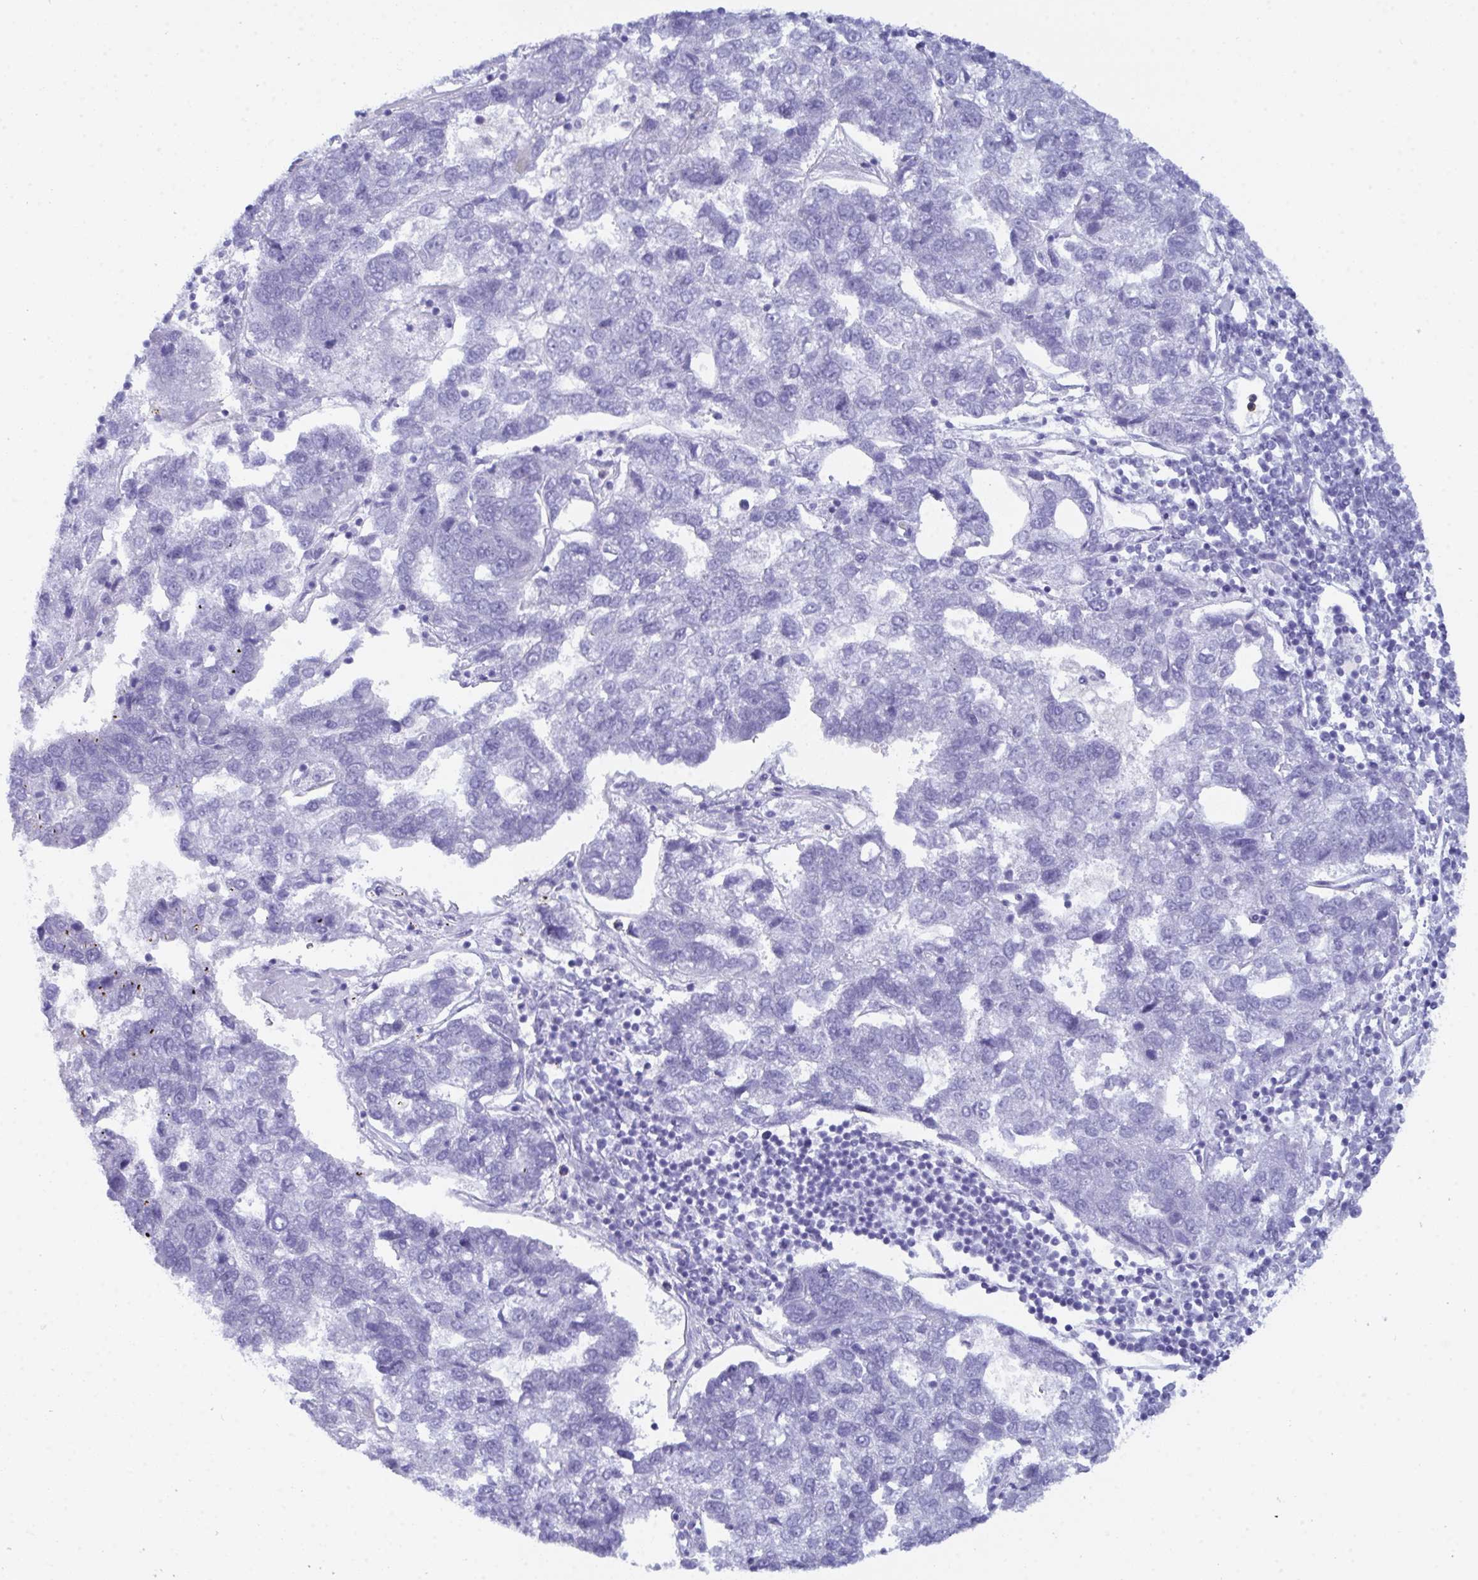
{"staining": {"intensity": "negative", "quantity": "none", "location": "none"}, "tissue": "pancreatic cancer", "cell_type": "Tumor cells", "image_type": "cancer", "snomed": [{"axis": "morphology", "description": "Adenocarcinoma, NOS"}, {"axis": "topography", "description": "Pancreas"}], "caption": "Immunohistochemistry (IHC) micrograph of adenocarcinoma (pancreatic) stained for a protein (brown), which displays no staining in tumor cells.", "gene": "CEP170B", "patient": {"sex": "female", "age": 61}}